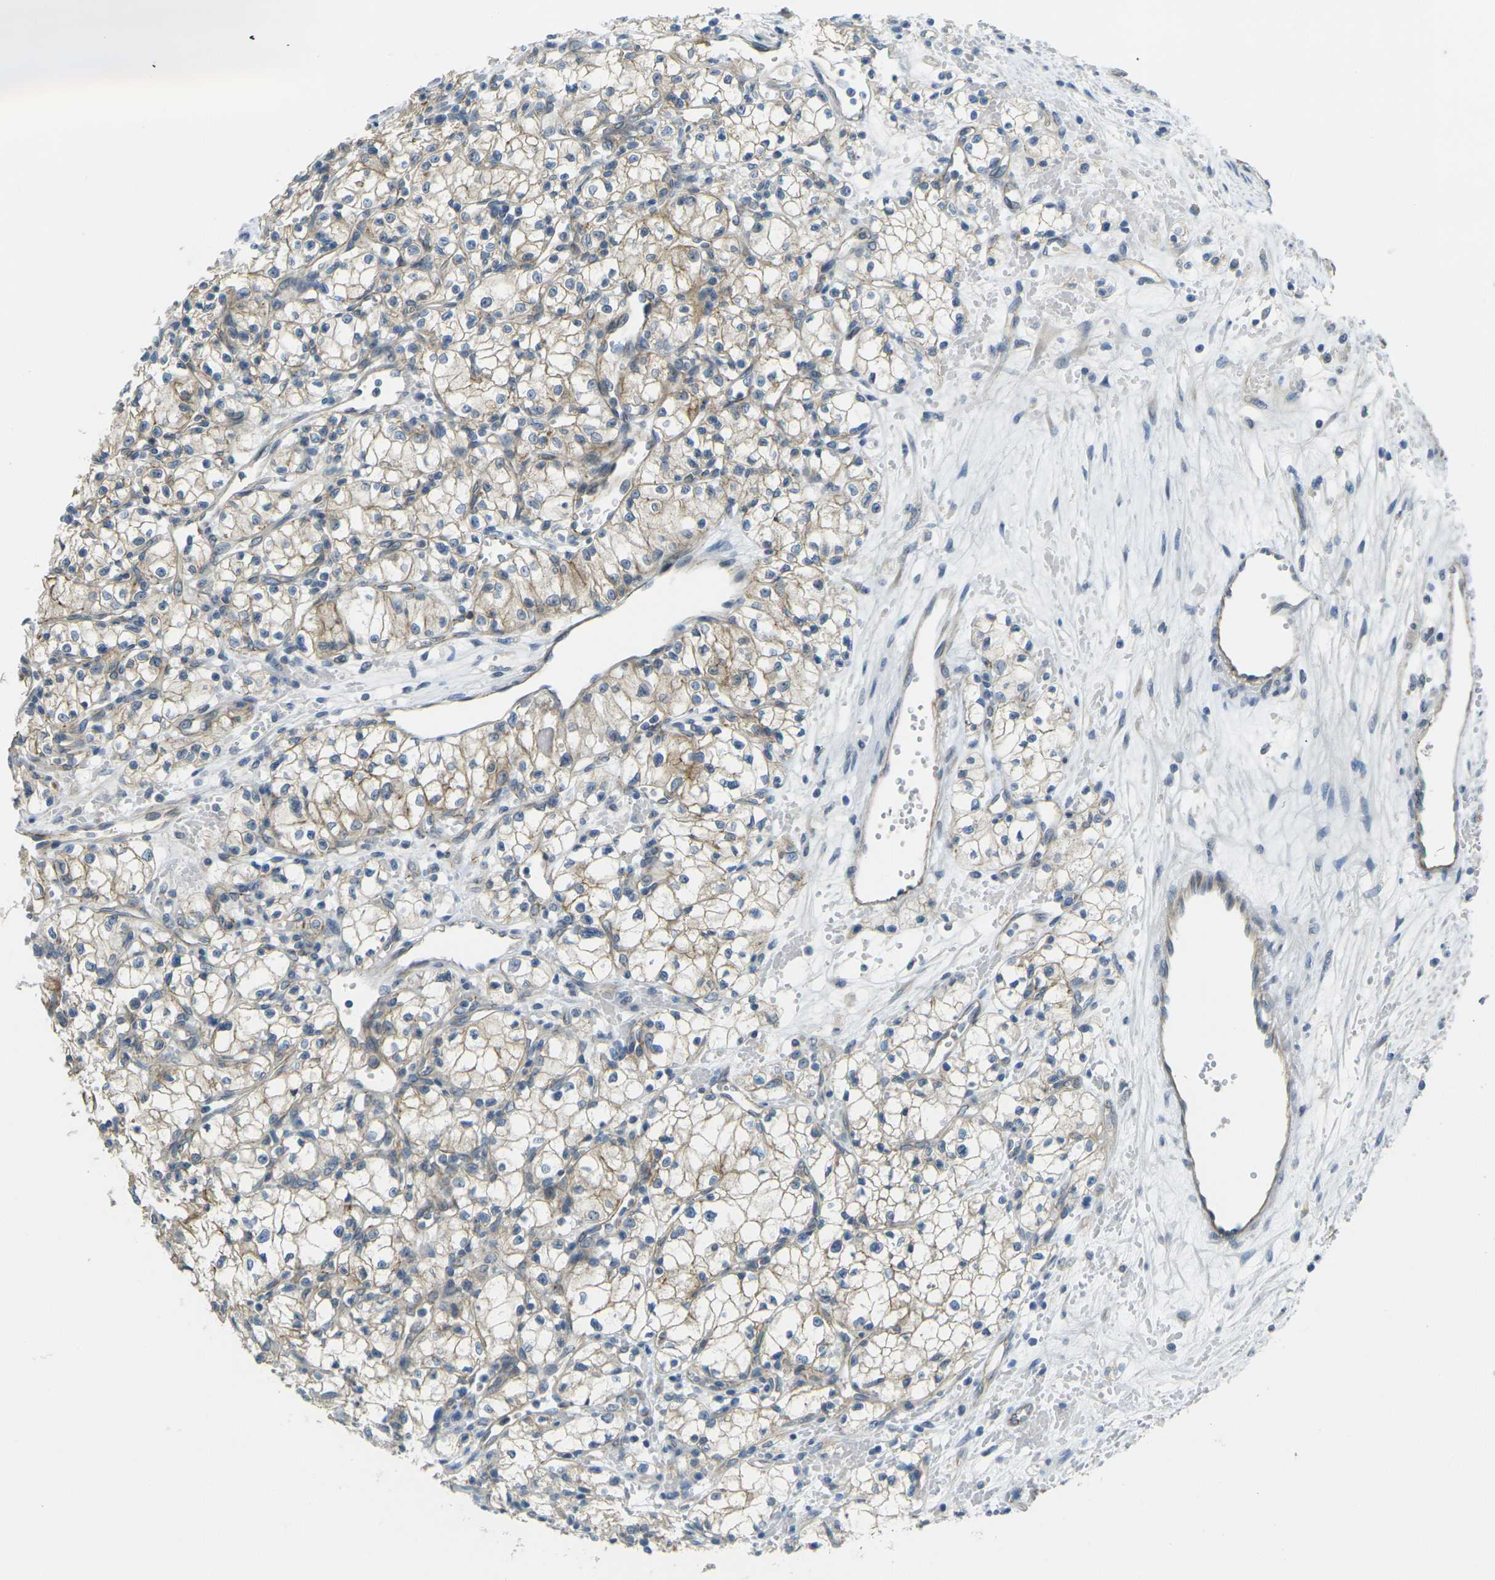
{"staining": {"intensity": "weak", "quantity": "25%-75%", "location": "cytoplasmic/membranous"}, "tissue": "renal cancer", "cell_type": "Tumor cells", "image_type": "cancer", "snomed": [{"axis": "morphology", "description": "Normal tissue, NOS"}, {"axis": "morphology", "description": "Adenocarcinoma, NOS"}, {"axis": "topography", "description": "Kidney"}], "caption": "Immunohistochemistry (IHC) photomicrograph of neoplastic tissue: human renal adenocarcinoma stained using immunohistochemistry (IHC) displays low levels of weak protein expression localized specifically in the cytoplasmic/membranous of tumor cells, appearing as a cytoplasmic/membranous brown color.", "gene": "RHBDD1", "patient": {"sex": "male", "age": 59}}